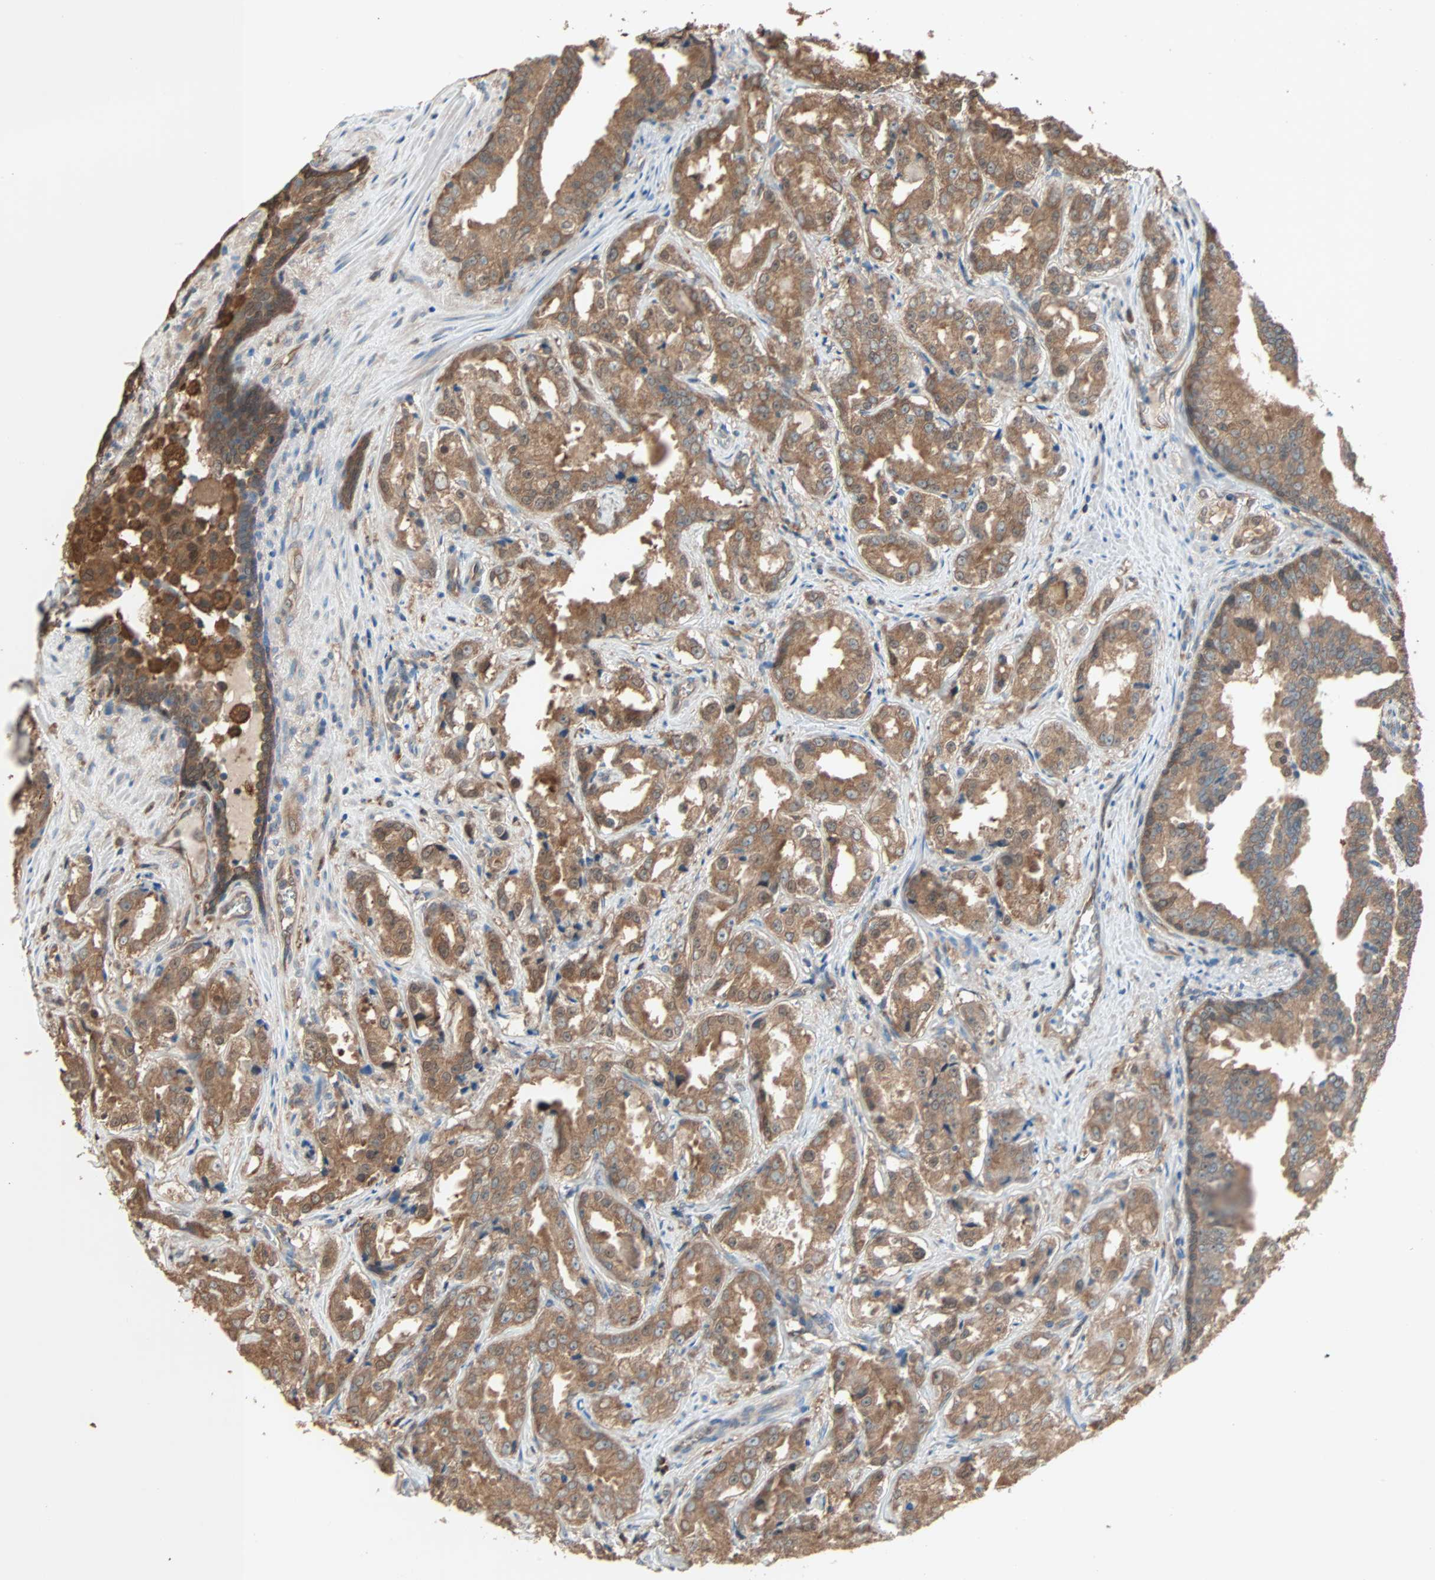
{"staining": {"intensity": "moderate", "quantity": ">75%", "location": "cytoplasmic/membranous,nuclear"}, "tissue": "prostate cancer", "cell_type": "Tumor cells", "image_type": "cancer", "snomed": [{"axis": "morphology", "description": "Adenocarcinoma, High grade"}, {"axis": "topography", "description": "Prostate"}], "caption": "IHC photomicrograph of human prostate cancer stained for a protein (brown), which demonstrates medium levels of moderate cytoplasmic/membranous and nuclear staining in approximately >75% of tumor cells.", "gene": "PRDX1", "patient": {"sex": "male", "age": 73}}